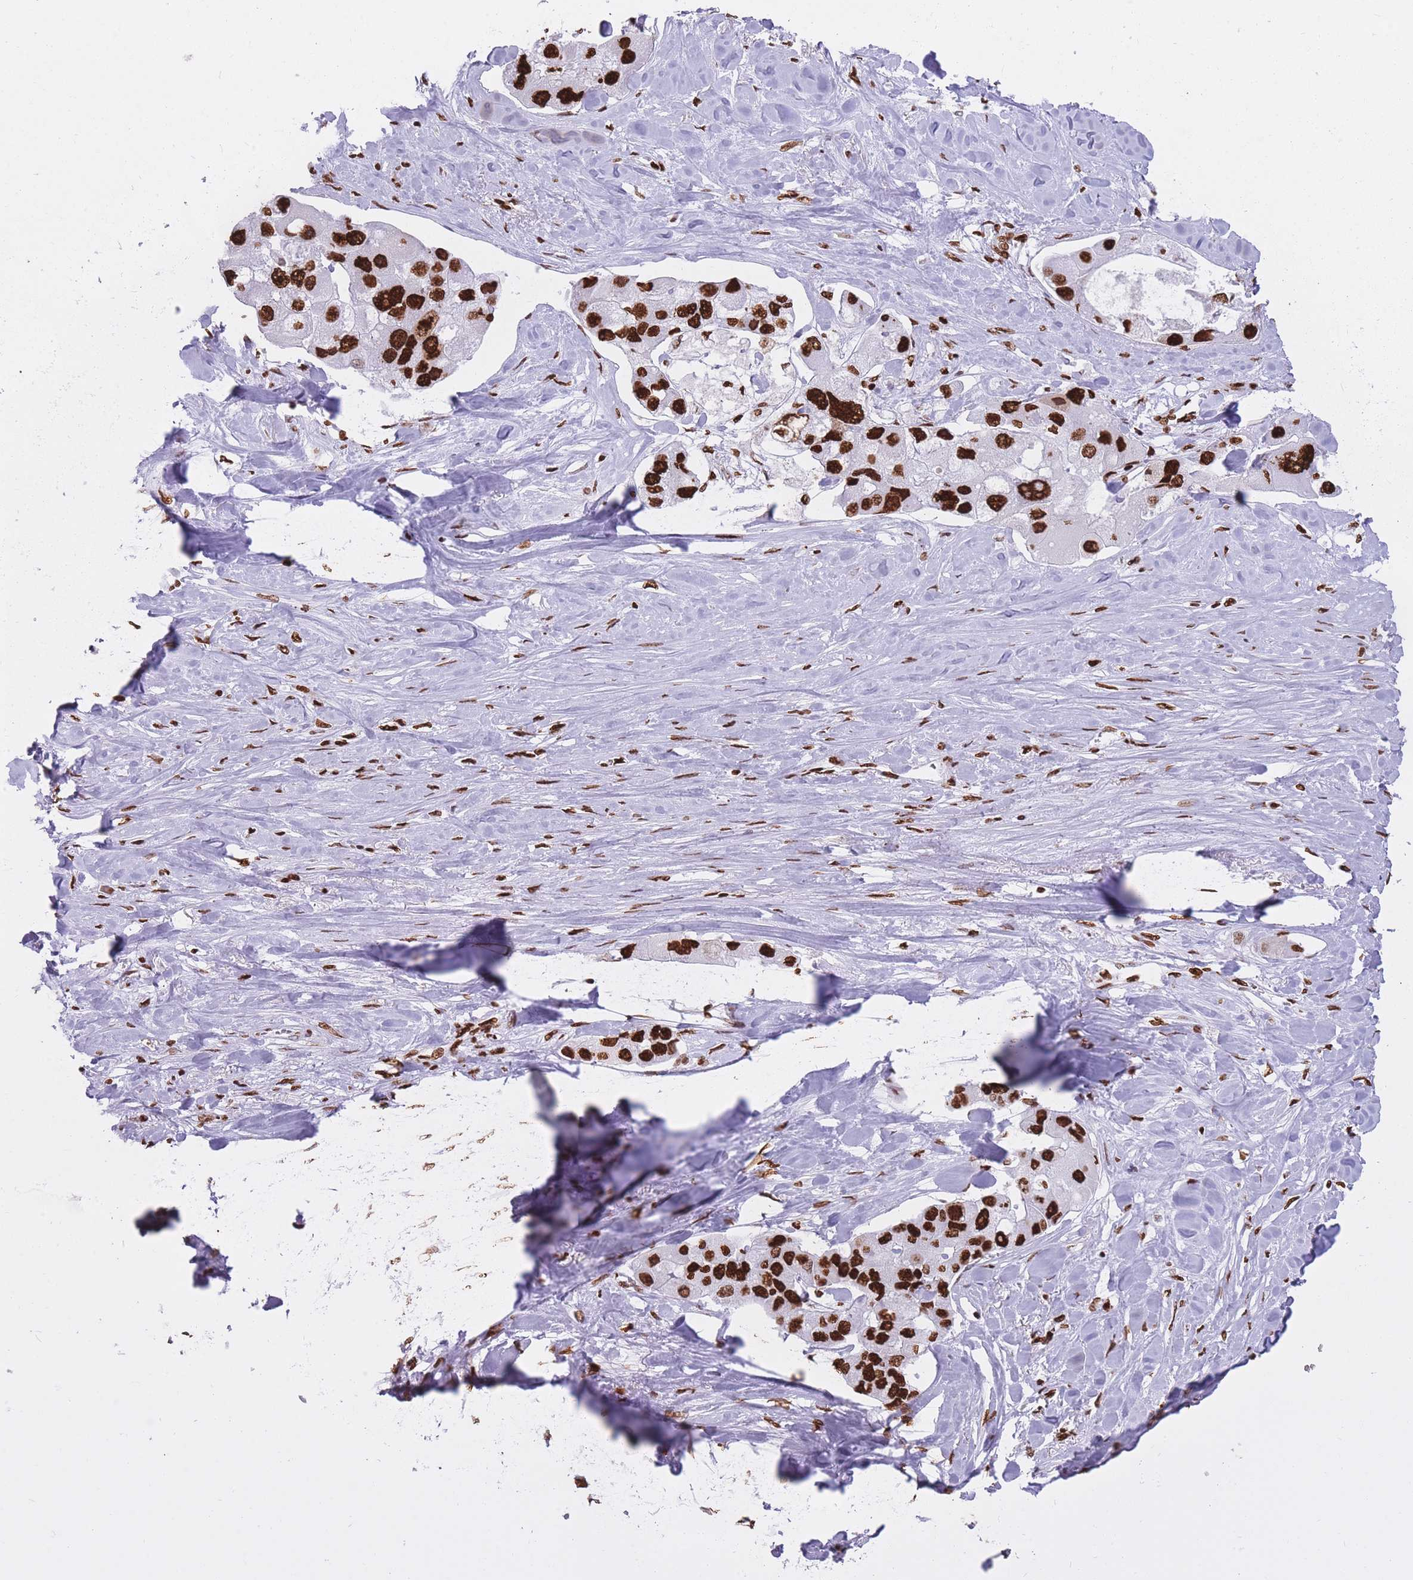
{"staining": {"intensity": "strong", "quantity": ">75%", "location": "nuclear"}, "tissue": "lung cancer", "cell_type": "Tumor cells", "image_type": "cancer", "snomed": [{"axis": "morphology", "description": "Adenocarcinoma, NOS"}, {"axis": "topography", "description": "Lung"}], "caption": "This is a micrograph of immunohistochemistry staining of lung cancer (adenocarcinoma), which shows strong staining in the nuclear of tumor cells.", "gene": "HNRNPUL1", "patient": {"sex": "female", "age": 54}}